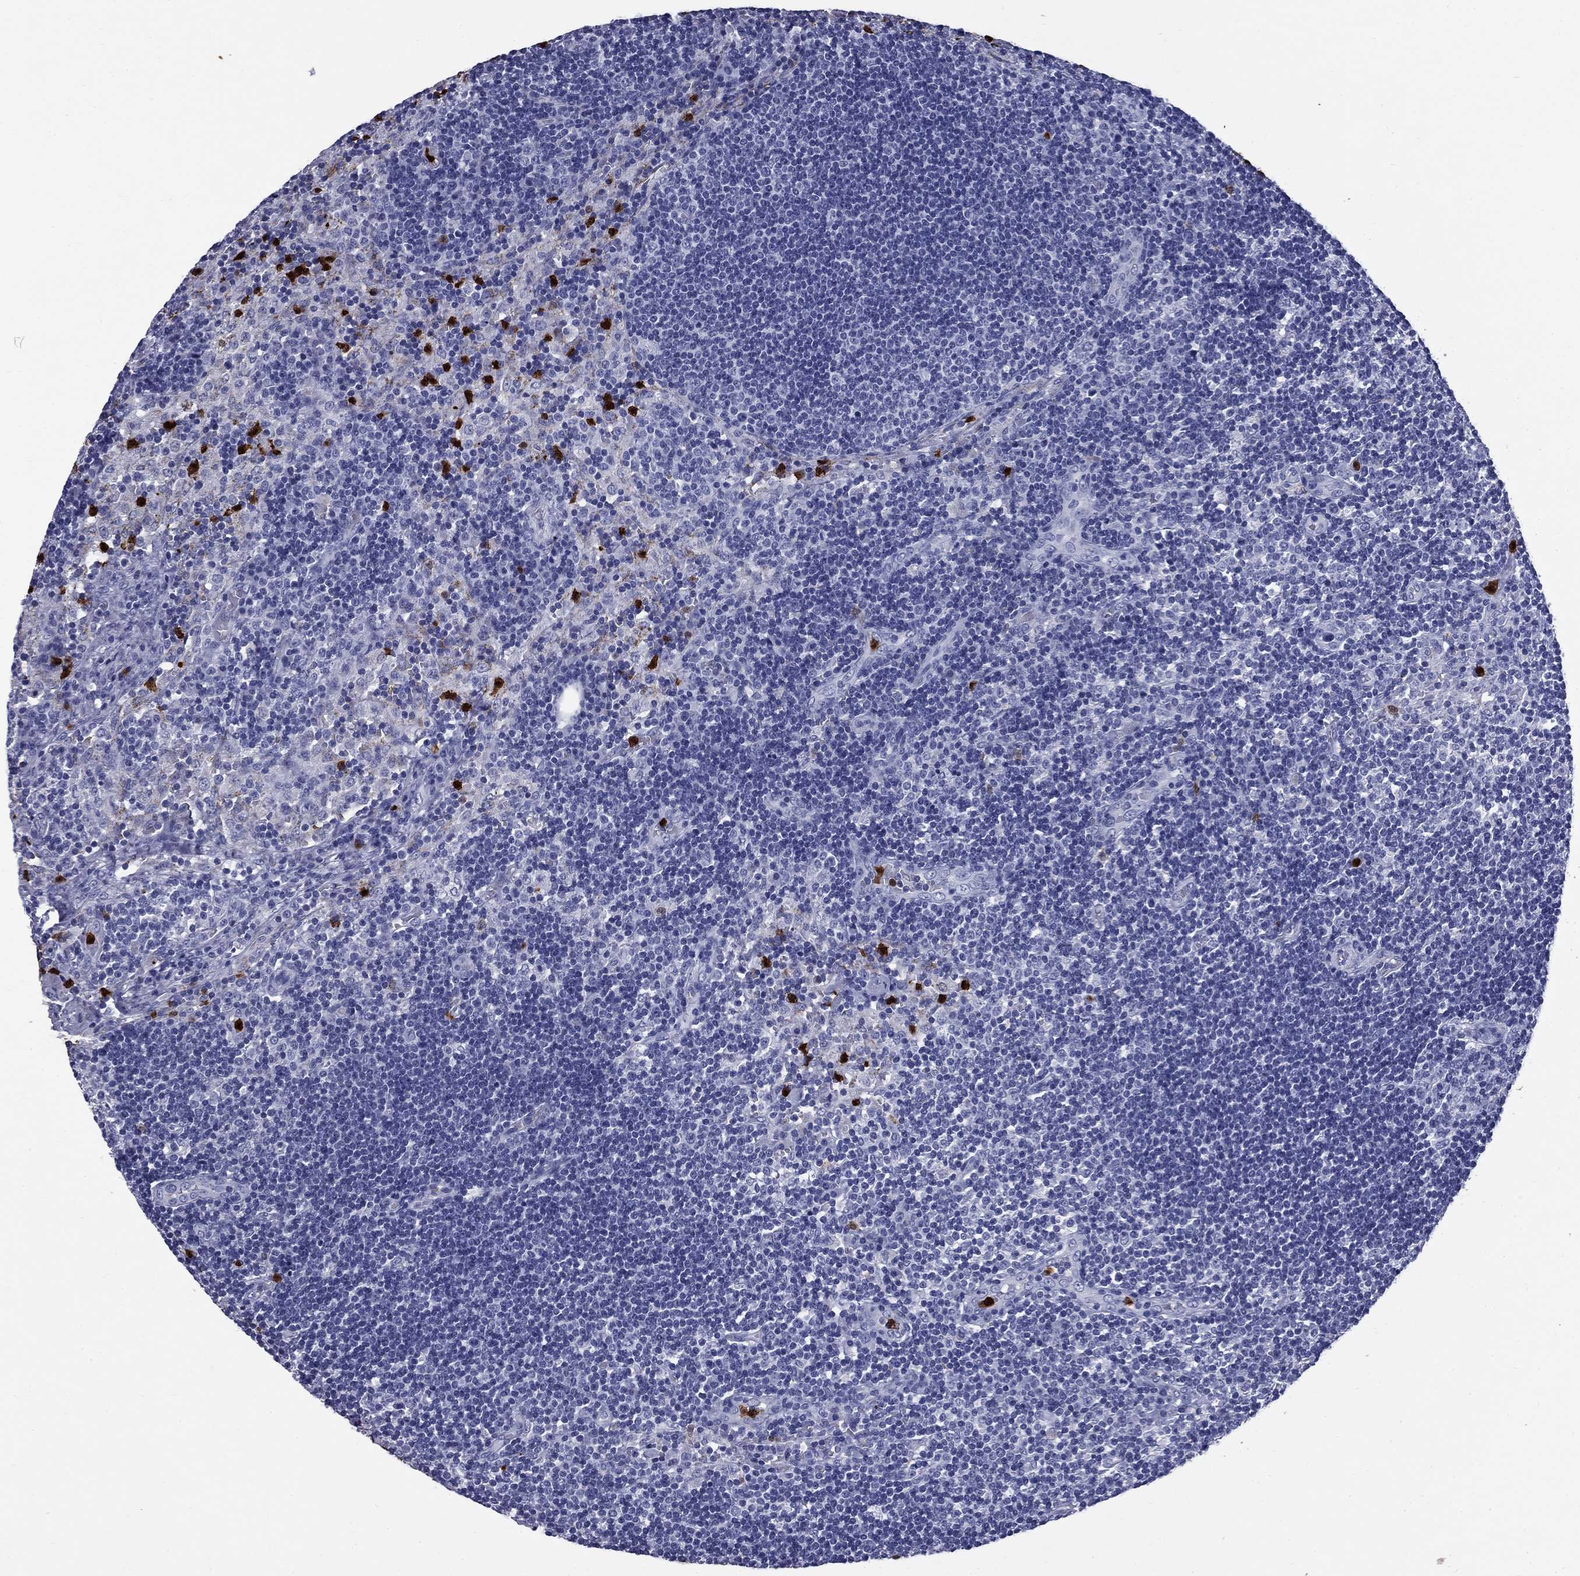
{"staining": {"intensity": "negative", "quantity": "none", "location": "none"}, "tissue": "lymph node", "cell_type": "Germinal center cells", "image_type": "normal", "snomed": [{"axis": "morphology", "description": "Normal tissue, NOS"}, {"axis": "topography", "description": "Lymph node"}], "caption": "There is no significant expression in germinal center cells of lymph node. (Brightfield microscopy of DAB (3,3'-diaminobenzidine) immunohistochemistry (IHC) at high magnification).", "gene": "TRIM29", "patient": {"sex": "male", "age": 63}}